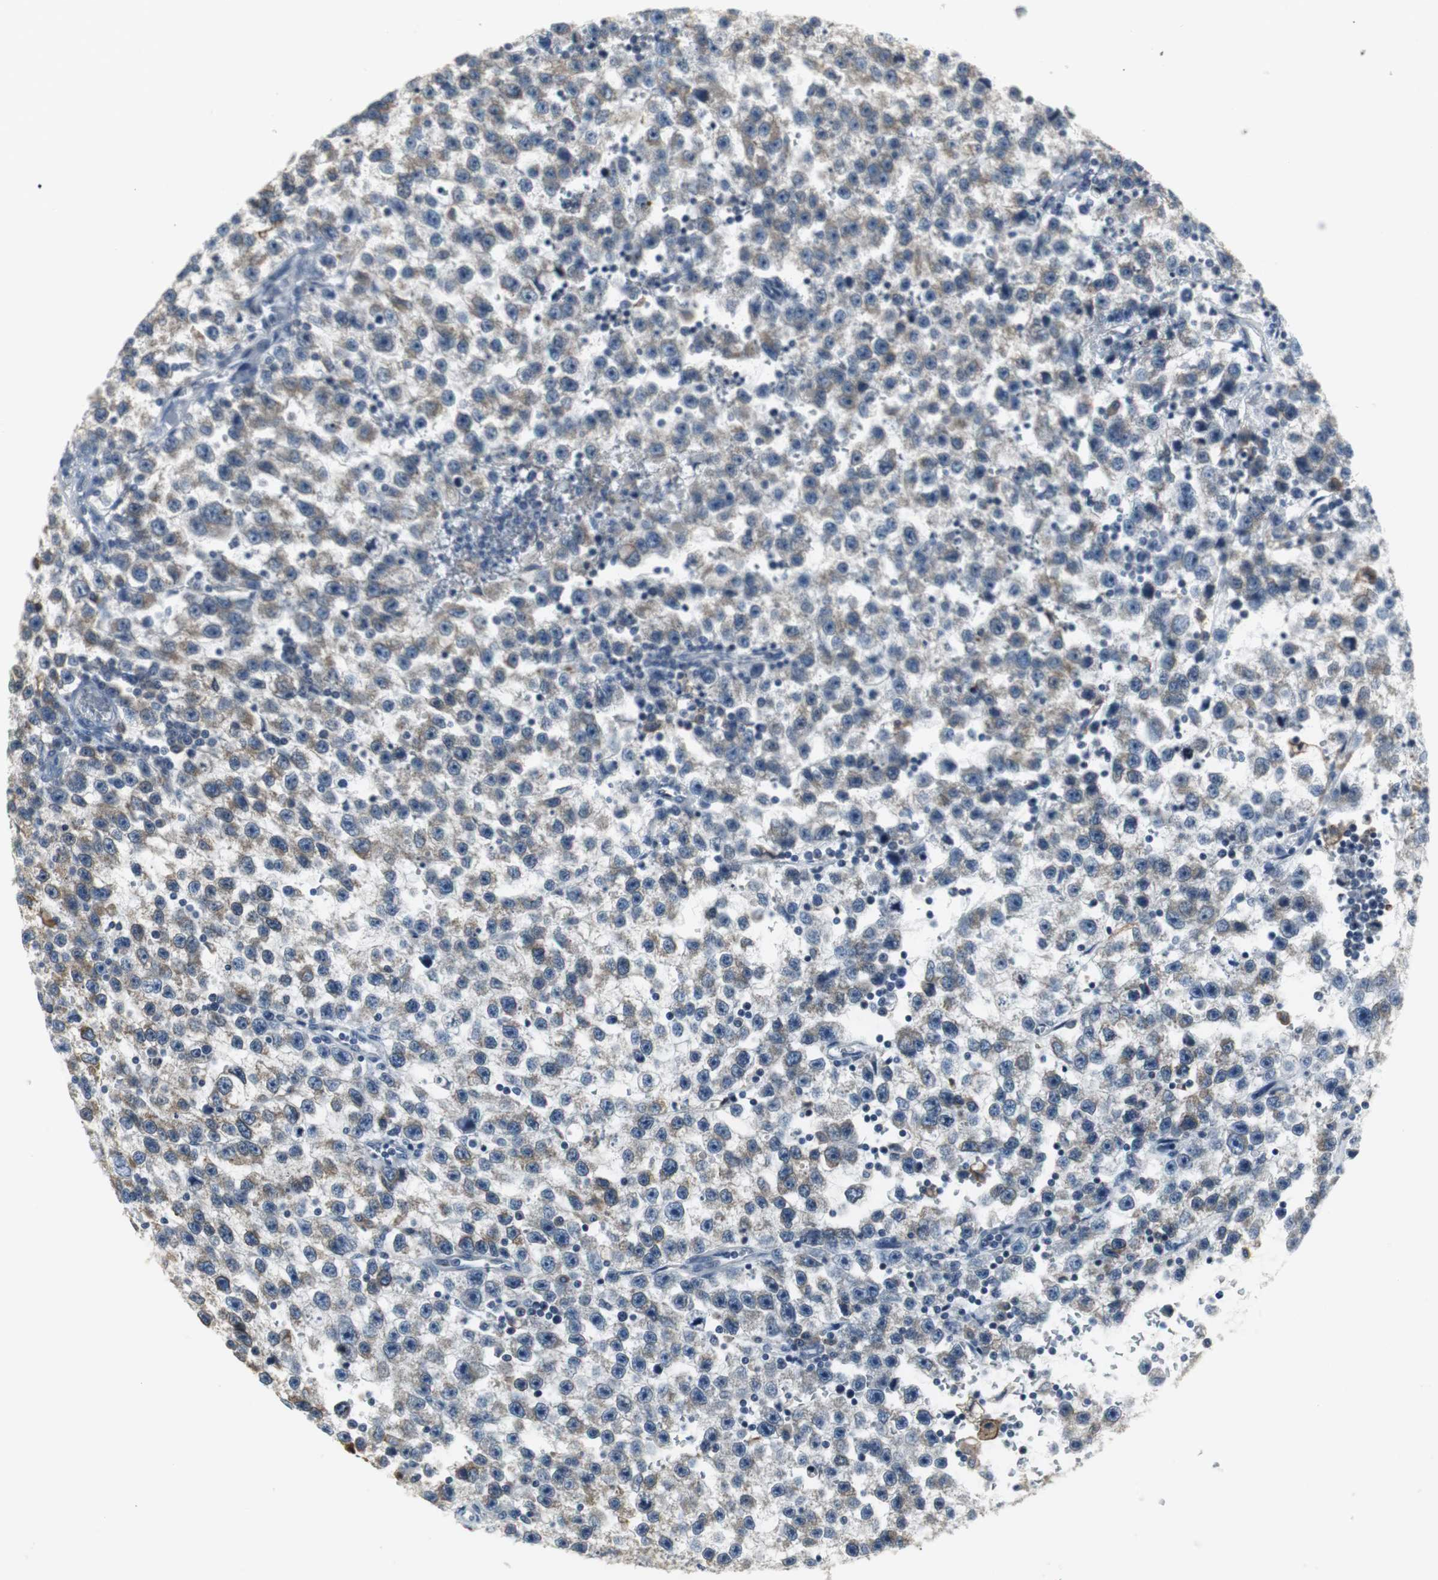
{"staining": {"intensity": "weak", "quantity": "25%-75%", "location": "cytoplasmic/membranous"}, "tissue": "testis cancer", "cell_type": "Tumor cells", "image_type": "cancer", "snomed": [{"axis": "morphology", "description": "Seminoma, NOS"}, {"axis": "topography", "description": "Testis"}], "caption": "Testis cancer stained for a protein demonstrates weak cytoplasmic/membranous positivity in tumor cells.", "gene": "SLC2A5", "patient": {"sex": "male", "age": 33}}